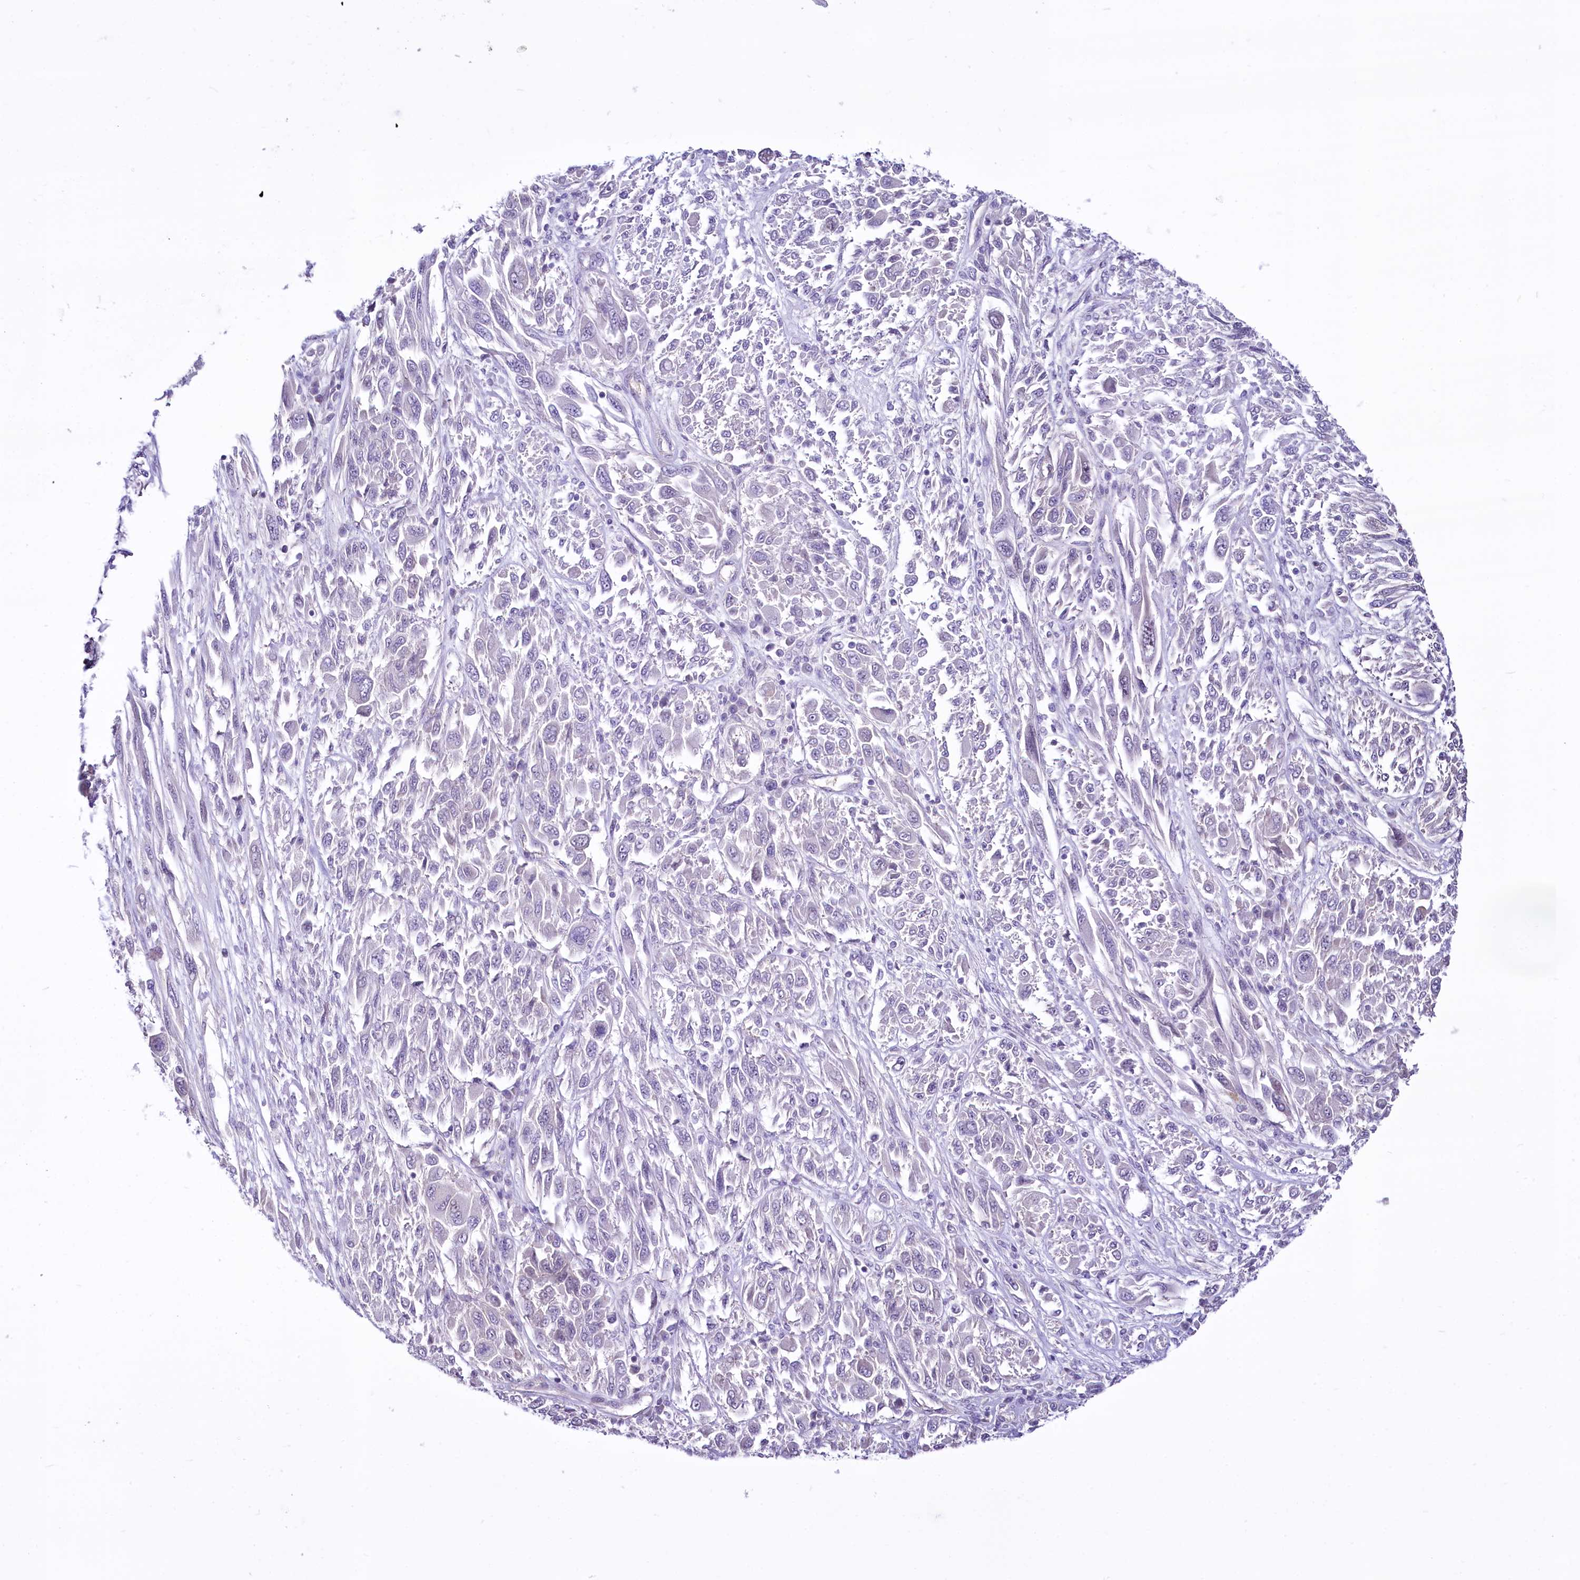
{"staining": {"intensity": "negative", "quantity": "none", "location": "none"}, "tissue": "melanoma", "cell_type": "Tumor cells", "image_type": "cancer", "snomed": [{"axis": "morphology", "description": "Malignant melanoma, NOS"}, {"axis": "topography", "description": "Skin"}], "caption": "Tumor cells are negative for brown protein staining in malignant melanoma.", "gene": "BANK1", "patient": {"sex": "female", "age": 91}}